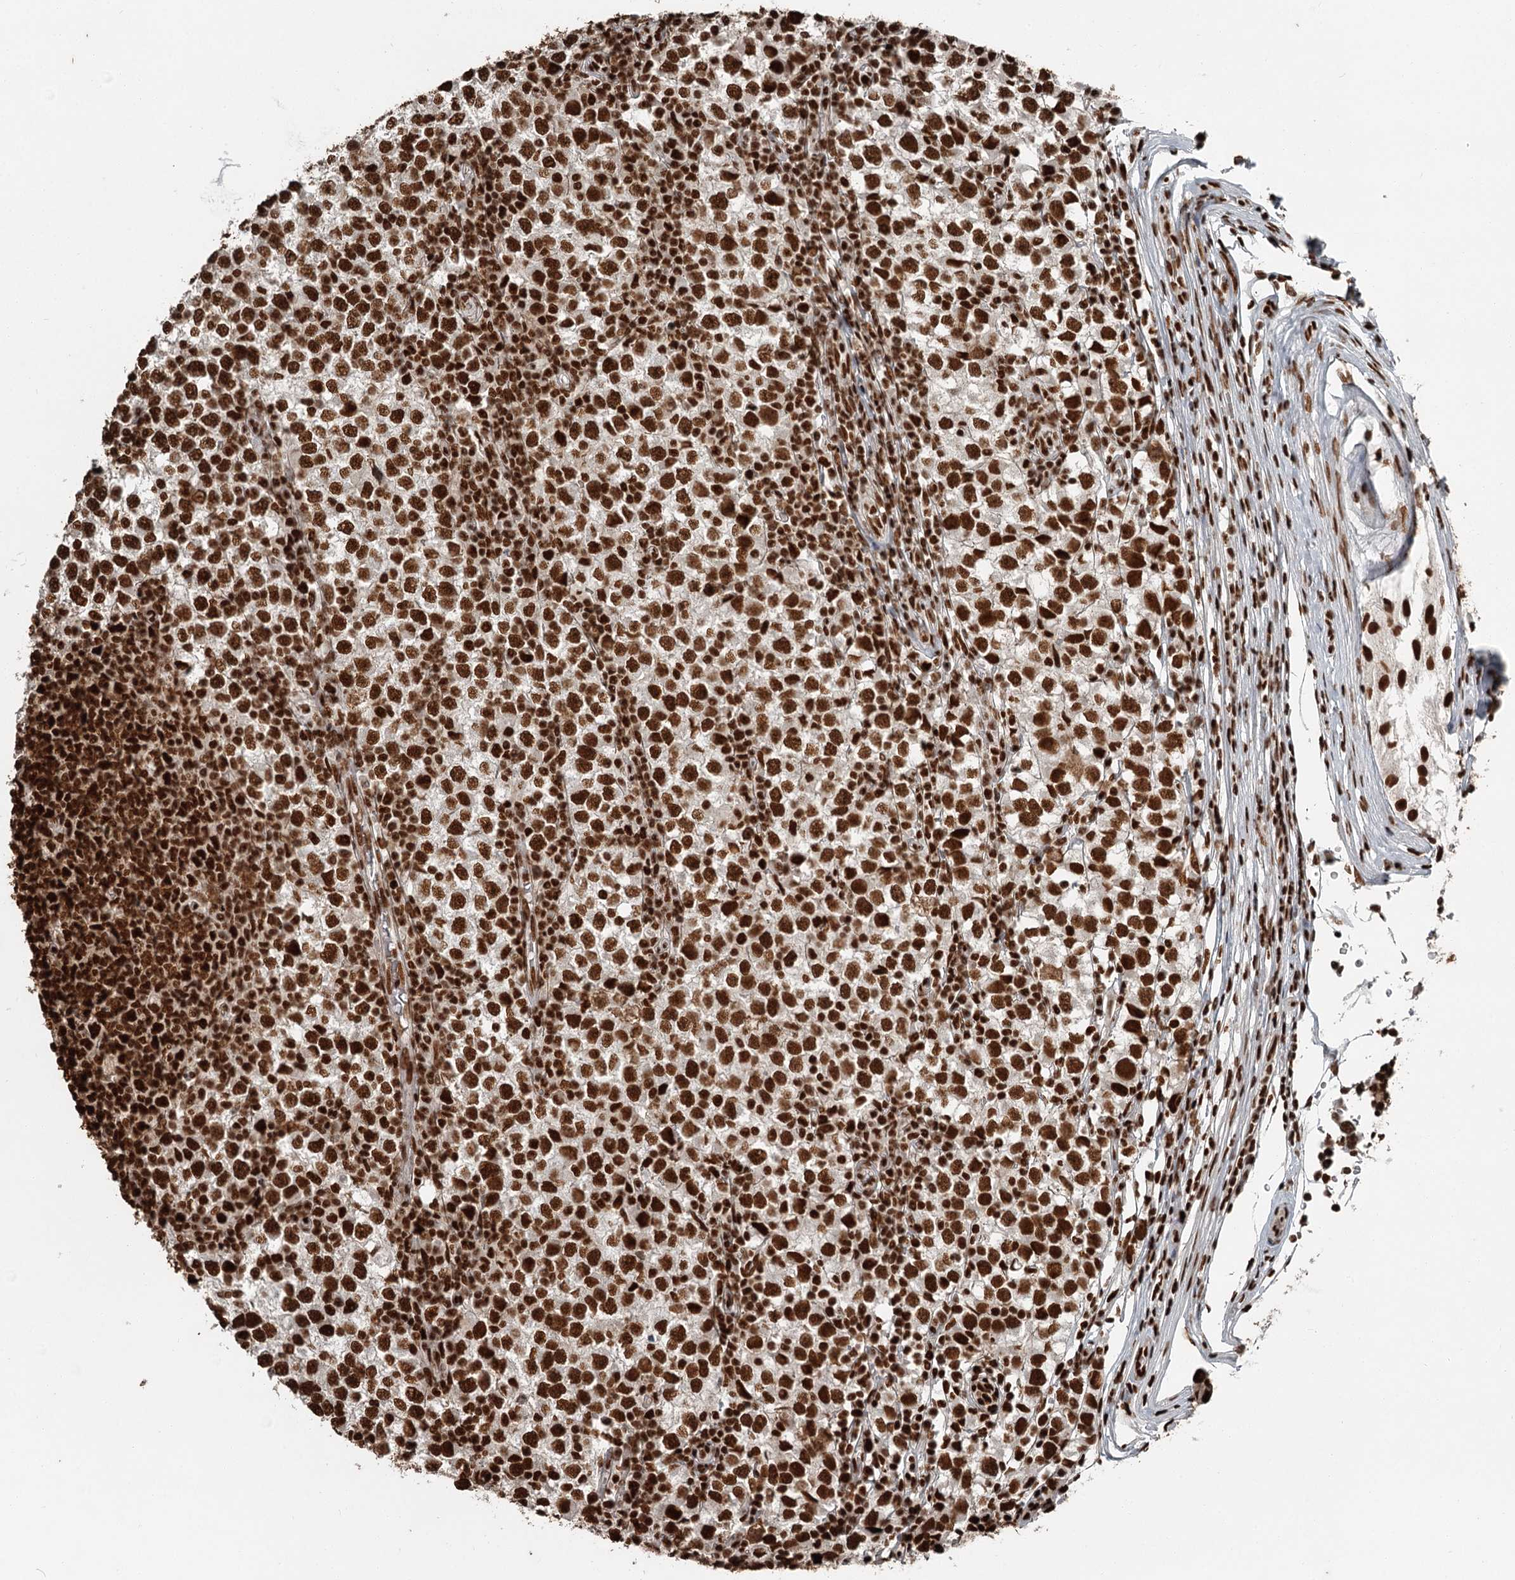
{"staining": {"intensity": "strong", "quantity": ">75%", "location": "nuclear"}, "tissue": "testis cancer", "cell_type": "Tumor cells", "image_type": "cancer", "snomed": [{"axis": "morphology", "description": "Seminoma, NOS"}, {"axis": "topography", "description": "Testis"}], "caption": "Immunohistochemical staining of testis cancer exhibits high levels of strong nuclear expression in about >75% of tumor cells. Immunohistochemistry (ihc) stains the protein in brown and the nuclei are stained blue.", "gene": "RBBP7", "patient": {"sex": "male", "age": 65}}